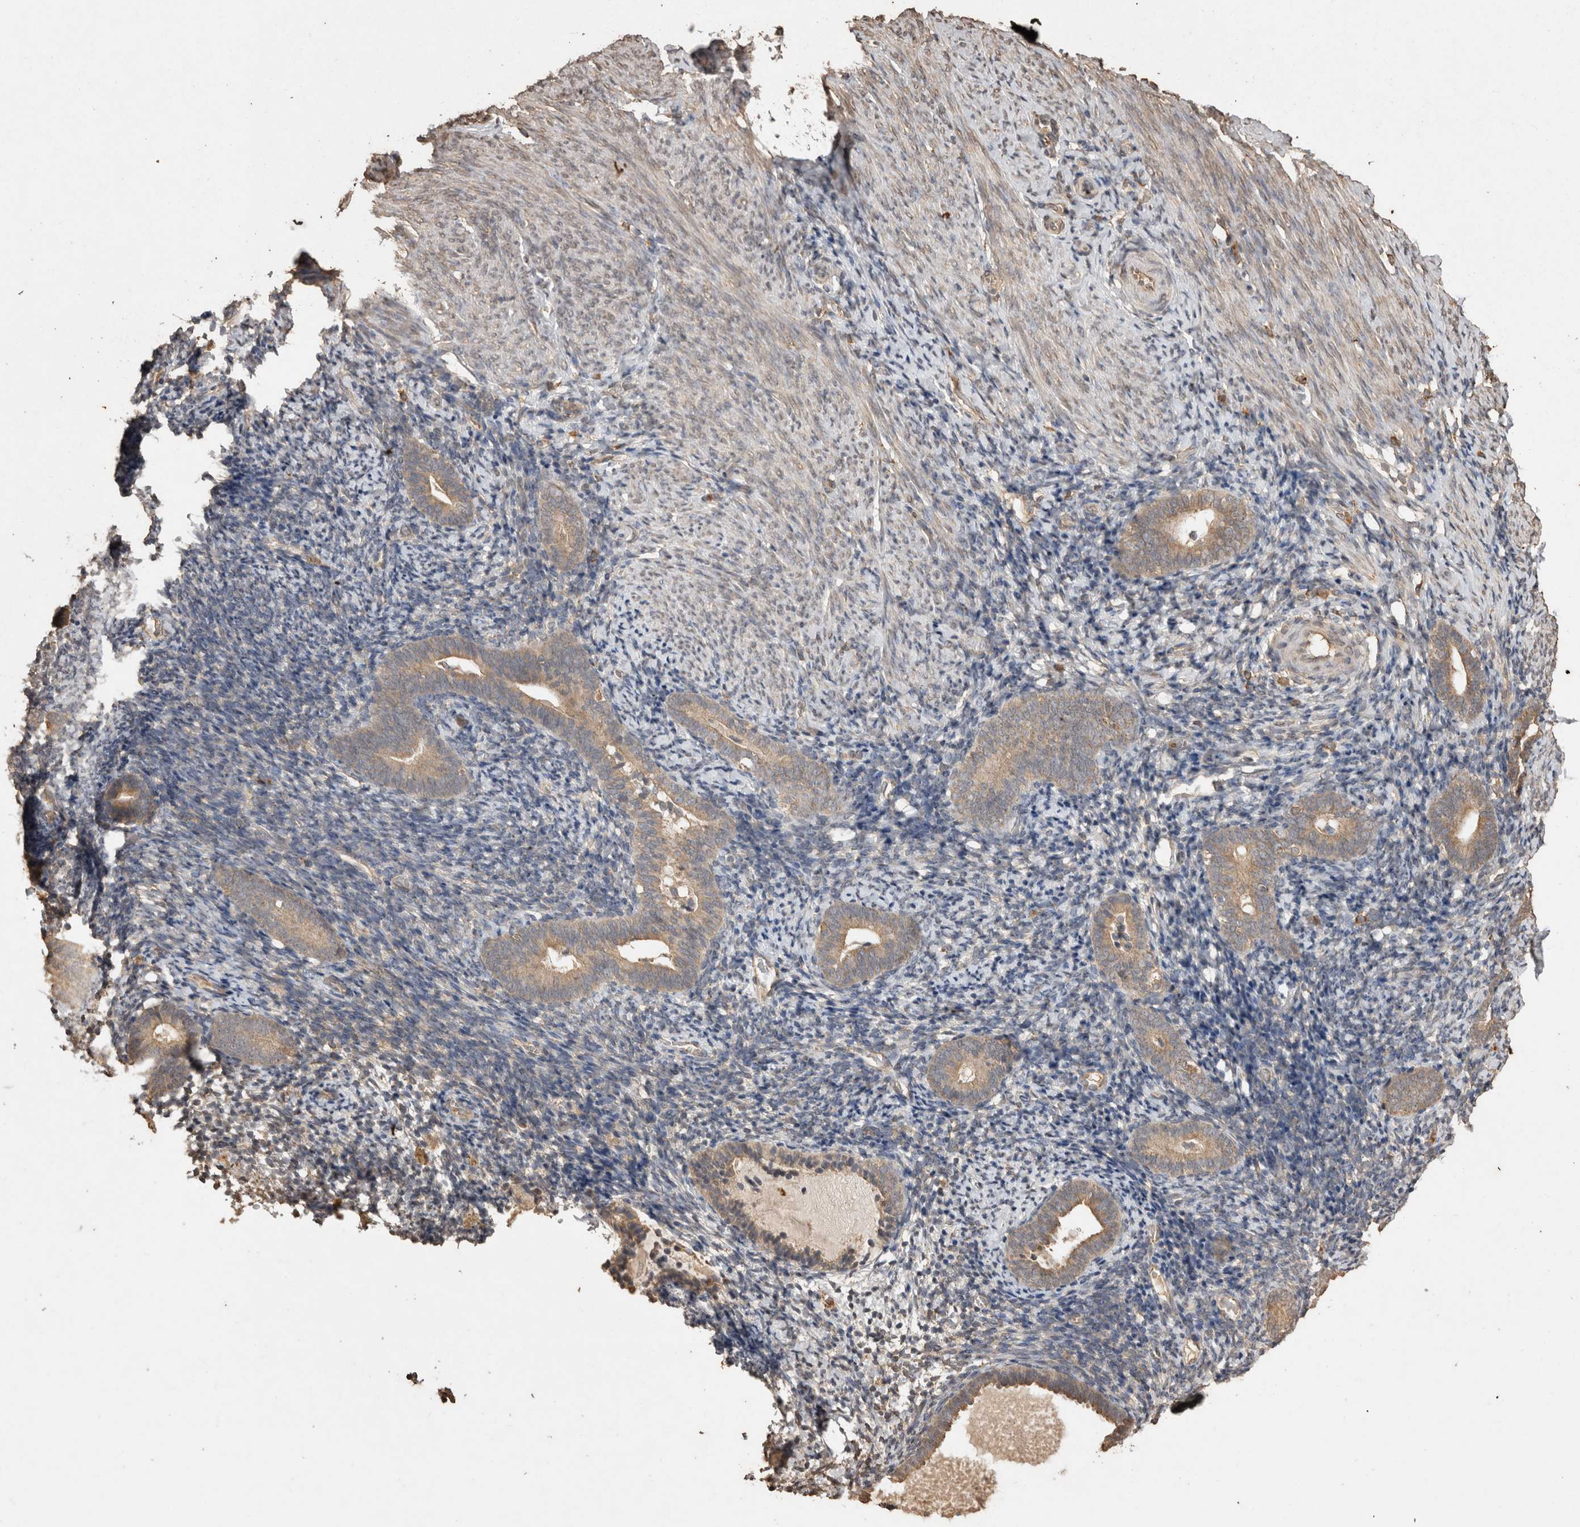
{"staining": {"intensity": "weak", "quantity": "<25%", "location": "cytoplasmic/membranous"}, "tissue": "endometrium", "cell_type": "Cells in endometrial stroma", "image_type": "normal", "snomed": [{"axis": "morphology", "description": "Normal tissue, NOS"}, {"axis": "topography", "description": "Endometrium"}], "caption": "There is no significant staining in cells in endometrial stroma of endometrium.", "gene": "SOCS5", "patient": {"sex": "female", "age": 51}}